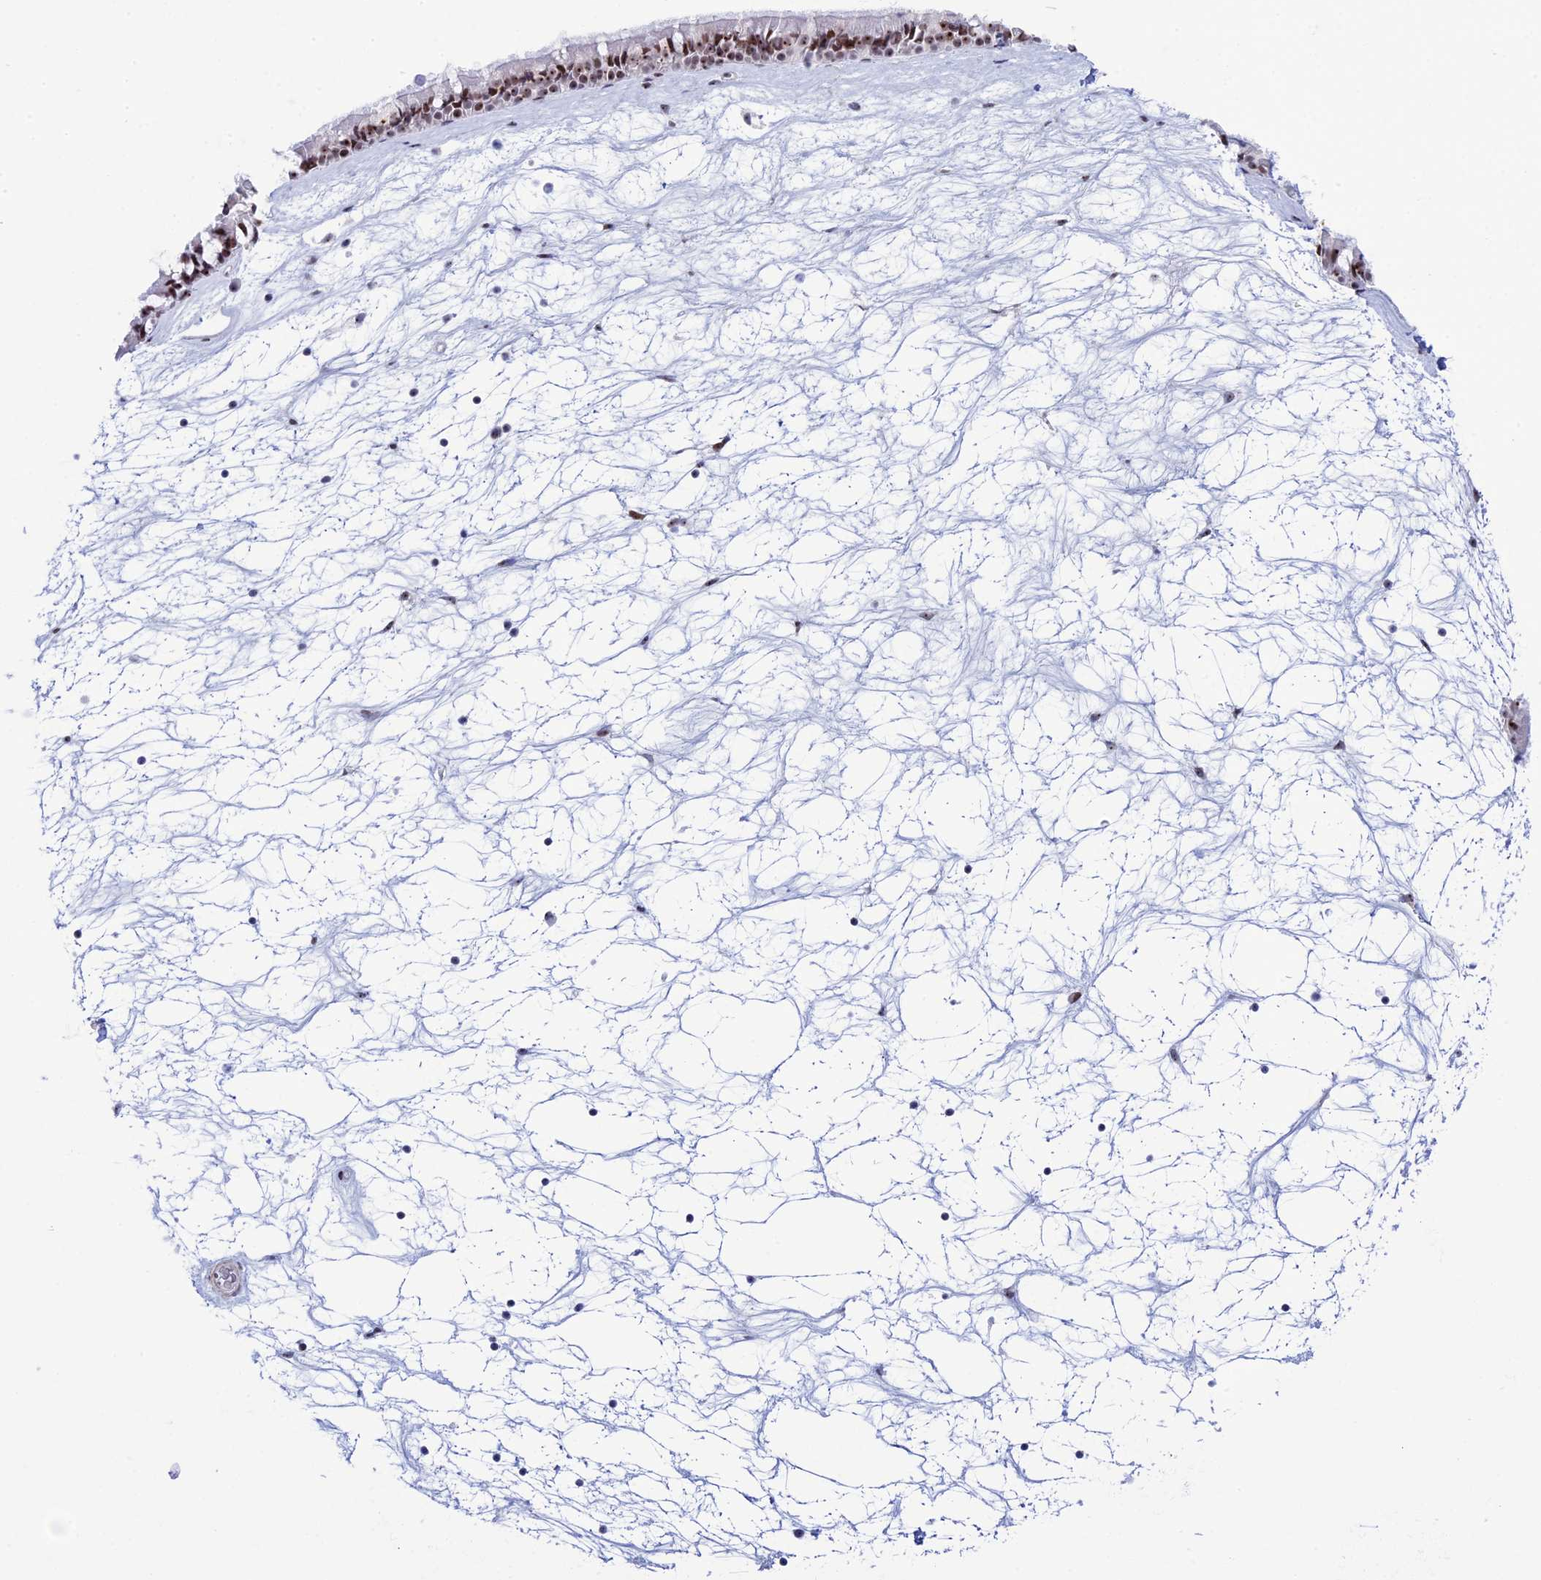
{"staining": {"intensity": "moderate", "quantity": ">75%", "location": "nuclear"}, "tissue": "nasopharynx", "cell_type": "Respiratory epithelial cells", "image_type": "normal", "snomed": [{"axis": "morphology", "description": "Normal tissue, NOS"}, {"axis": "topography", "description": "Nasopharynx"}], "caption": "Nasopharynx stained for a protein exhibits moderate nuclear positivity in respiratory epithelial cells. (DAB (3,3'-diaminobenzidine) IHC, brown staining for protein, blue staining for nuclei).", "gene": "CCDC86", "patient": {"sex": "male", "age": 64}}